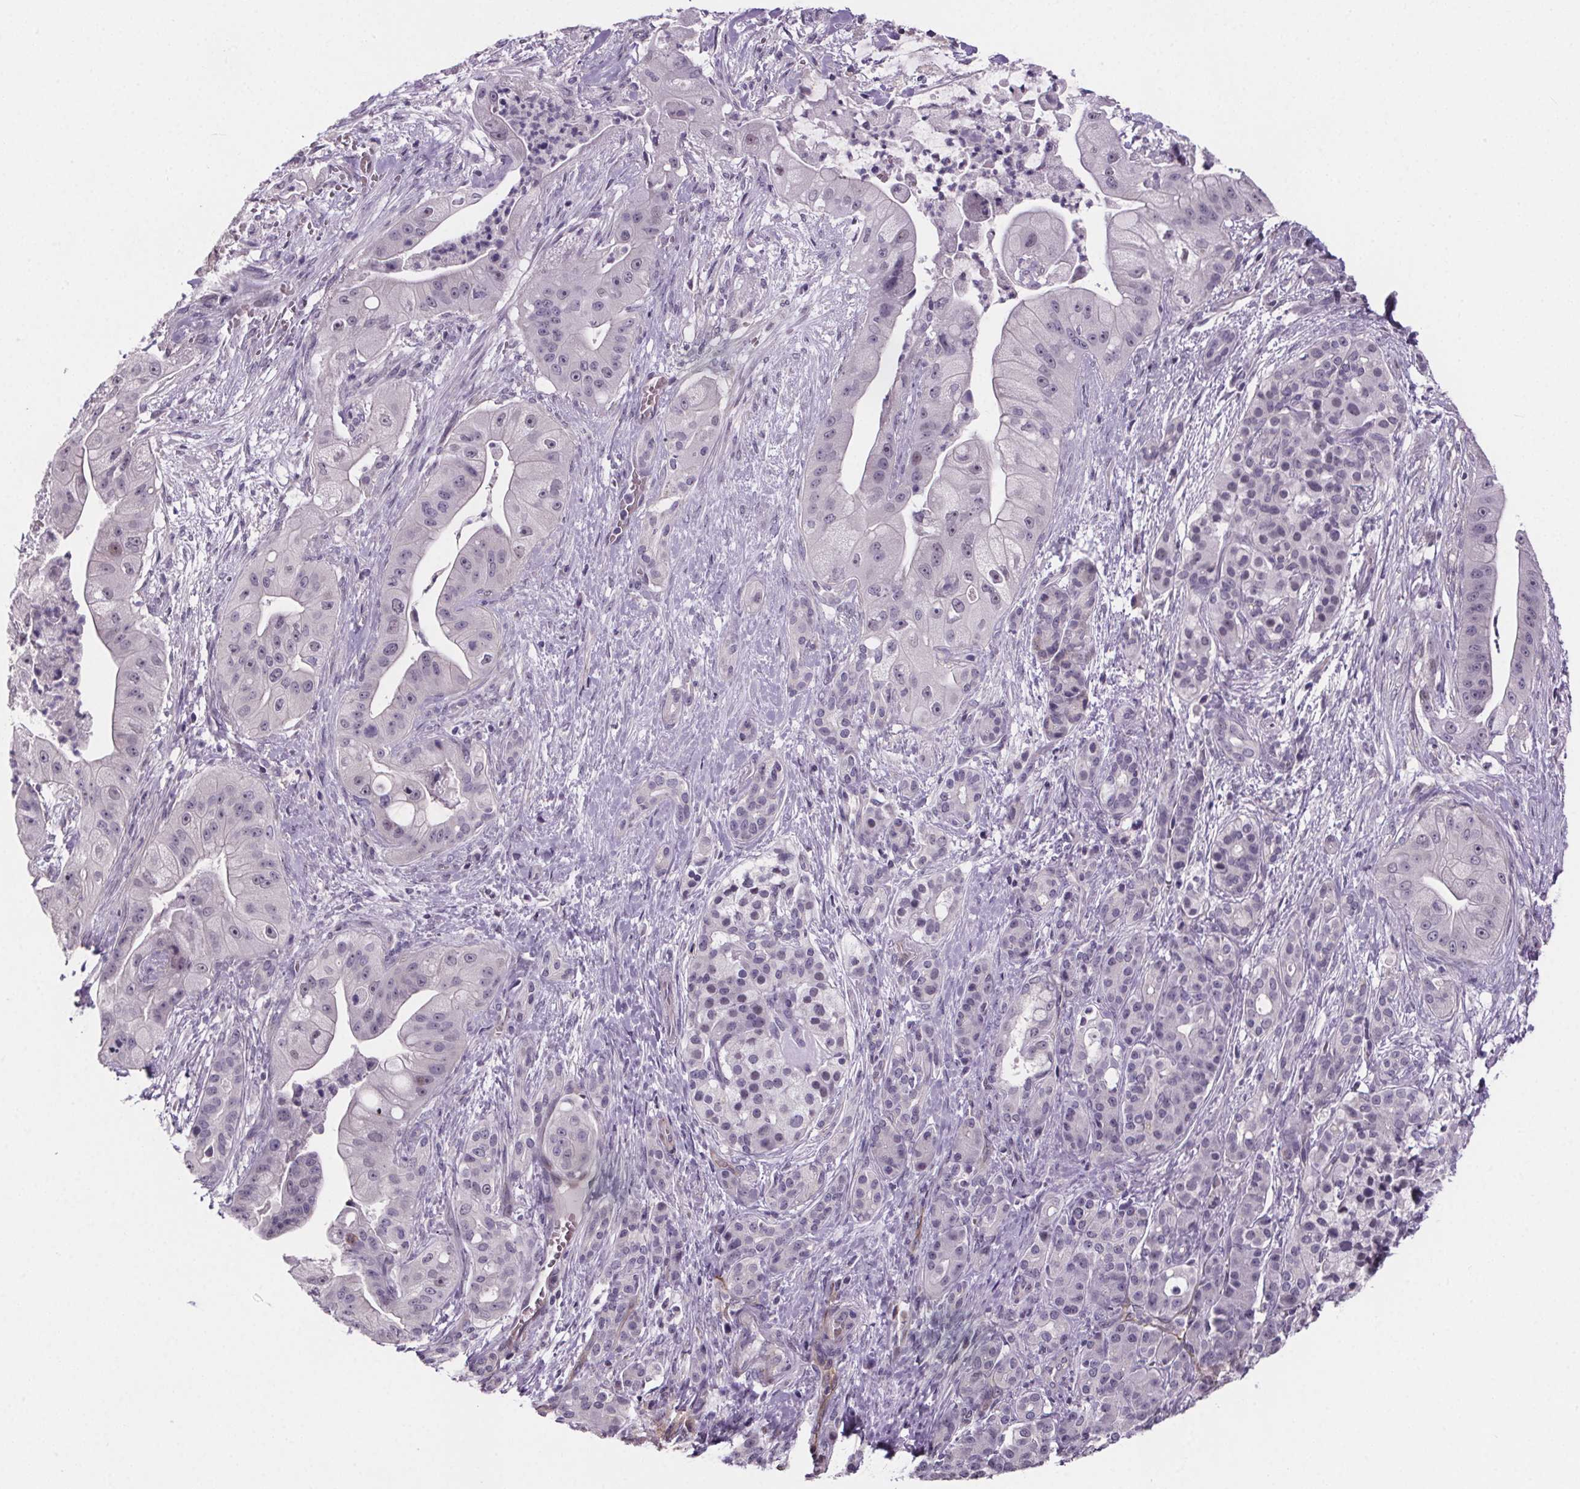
{"staining": {"intensity": "negative", "quantity": "none", "location": "none"}, "tissue": "pancreatic cancer", "cell_type": "Tumor cells", "image_type": "cancer", "snomed": [{"axis": "morphology", "description": "Normal tissue, NOS"}, {"axis": "morphology", "description": "Inflammation, NOS"}, {"axis": "morphology", "description": "Adenocarcinoma, NOS"}, {"axis": "topography", "description": "Pancreas"}], "caption": "A micrograph of pancreatic adenocarcinoma stained for a protein reveals no brown staining in tumor cells.", "gene": "TTC12", "patient": {"sex": "male", "age": 57}}